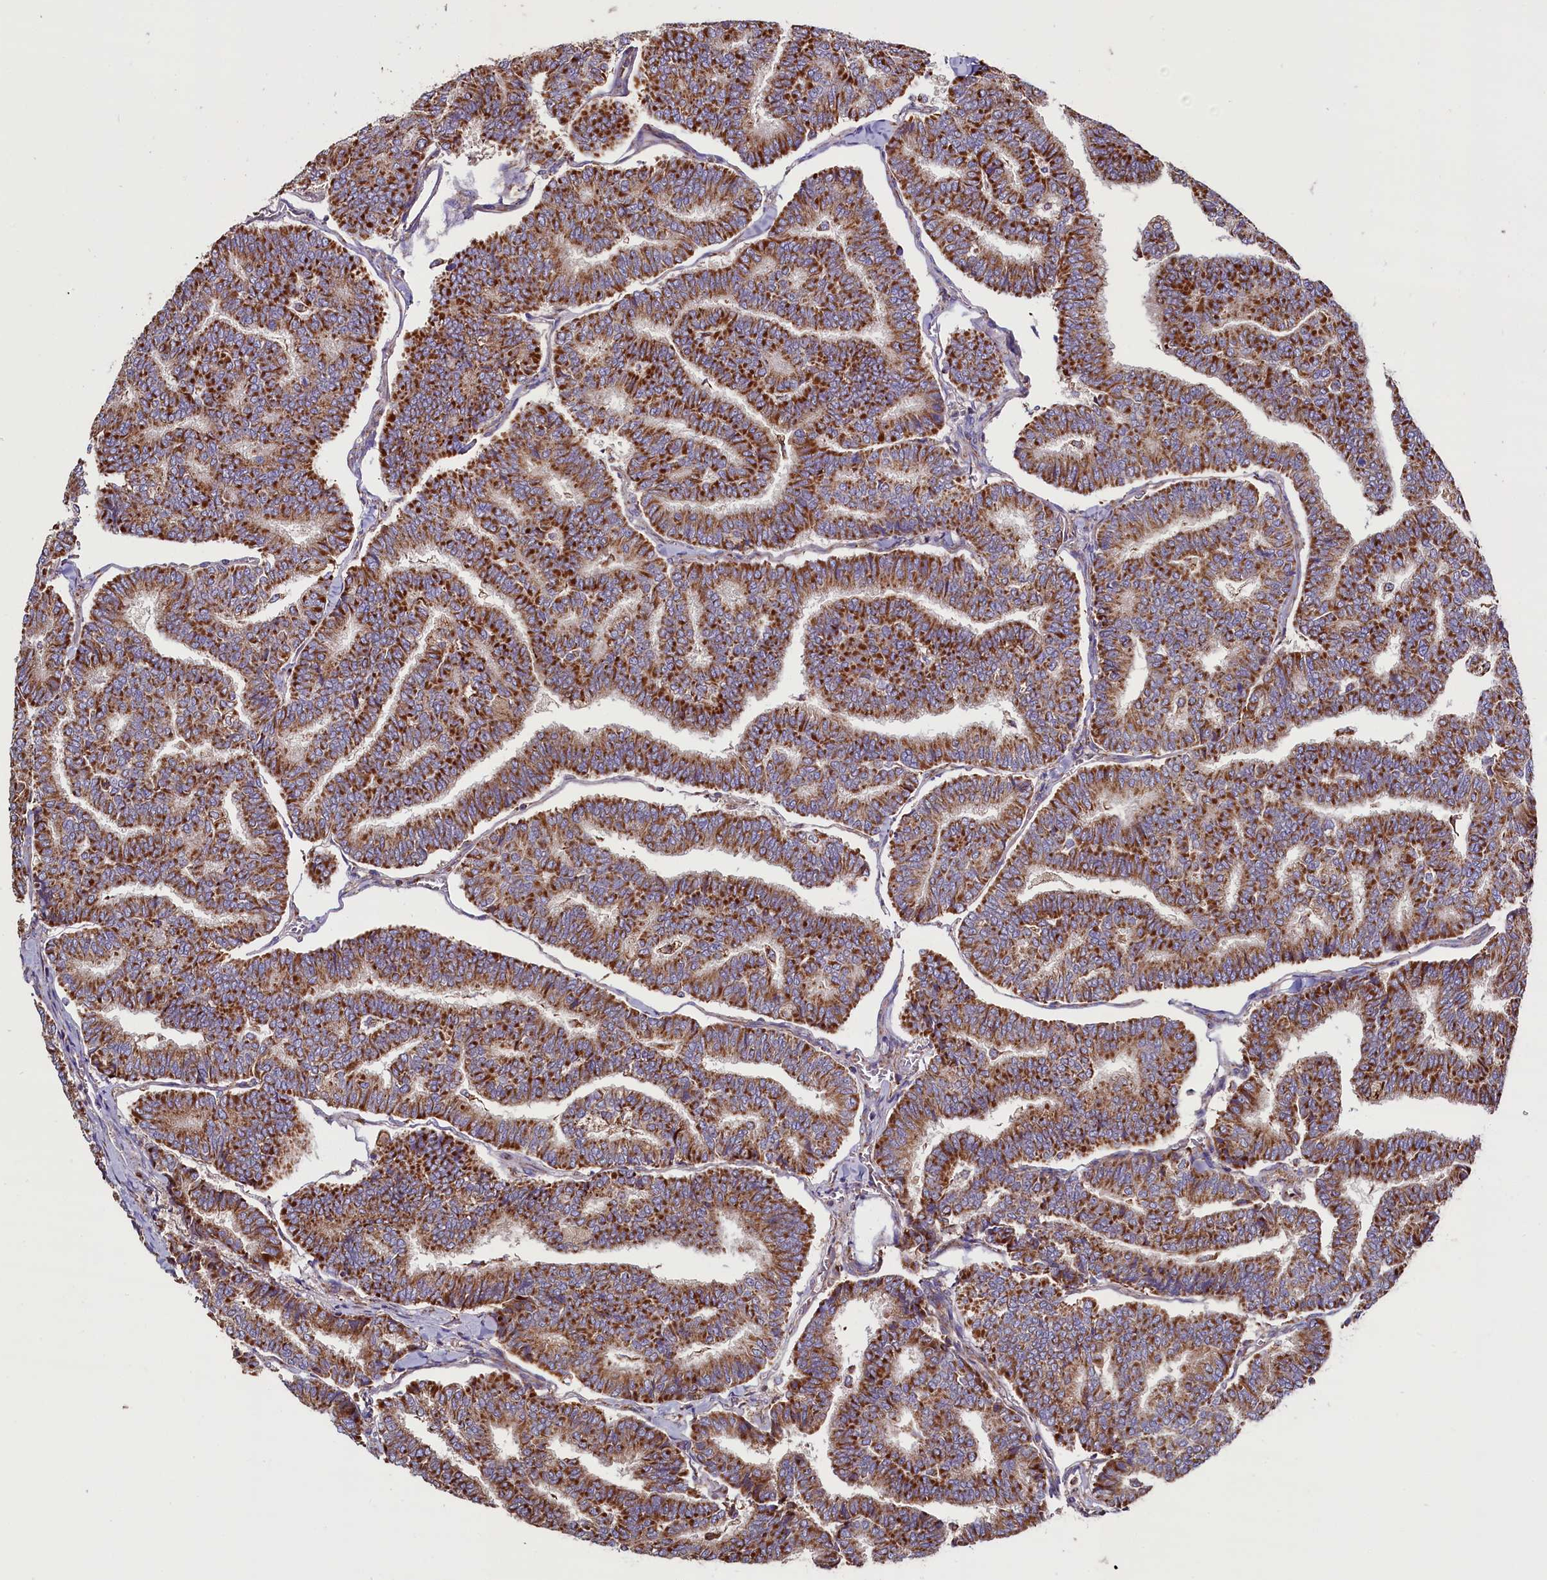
{"staining": {"intensity": "strong", "quantity": ">75%", "location": "cytoplasmic/membranous"}, "tissue": "thyroid cancer", "cell_type": "Tumor cells", "image_type": "cancer", "snomed": [{"axis": "morphology", "description": "Papillary adenocarcinoma, NOS"}, {"axis": "topography", "description": "Thyroid gland"}], "caption": "Immunohistochemical staining of human thyroid papillary adenocarcinoma demonstrates strong cytoplasmic/membranous protein staining in about >75% of tumor cells.", "gene": "ZSWIM1", "patient": {"sex": "female", "age": 35}}